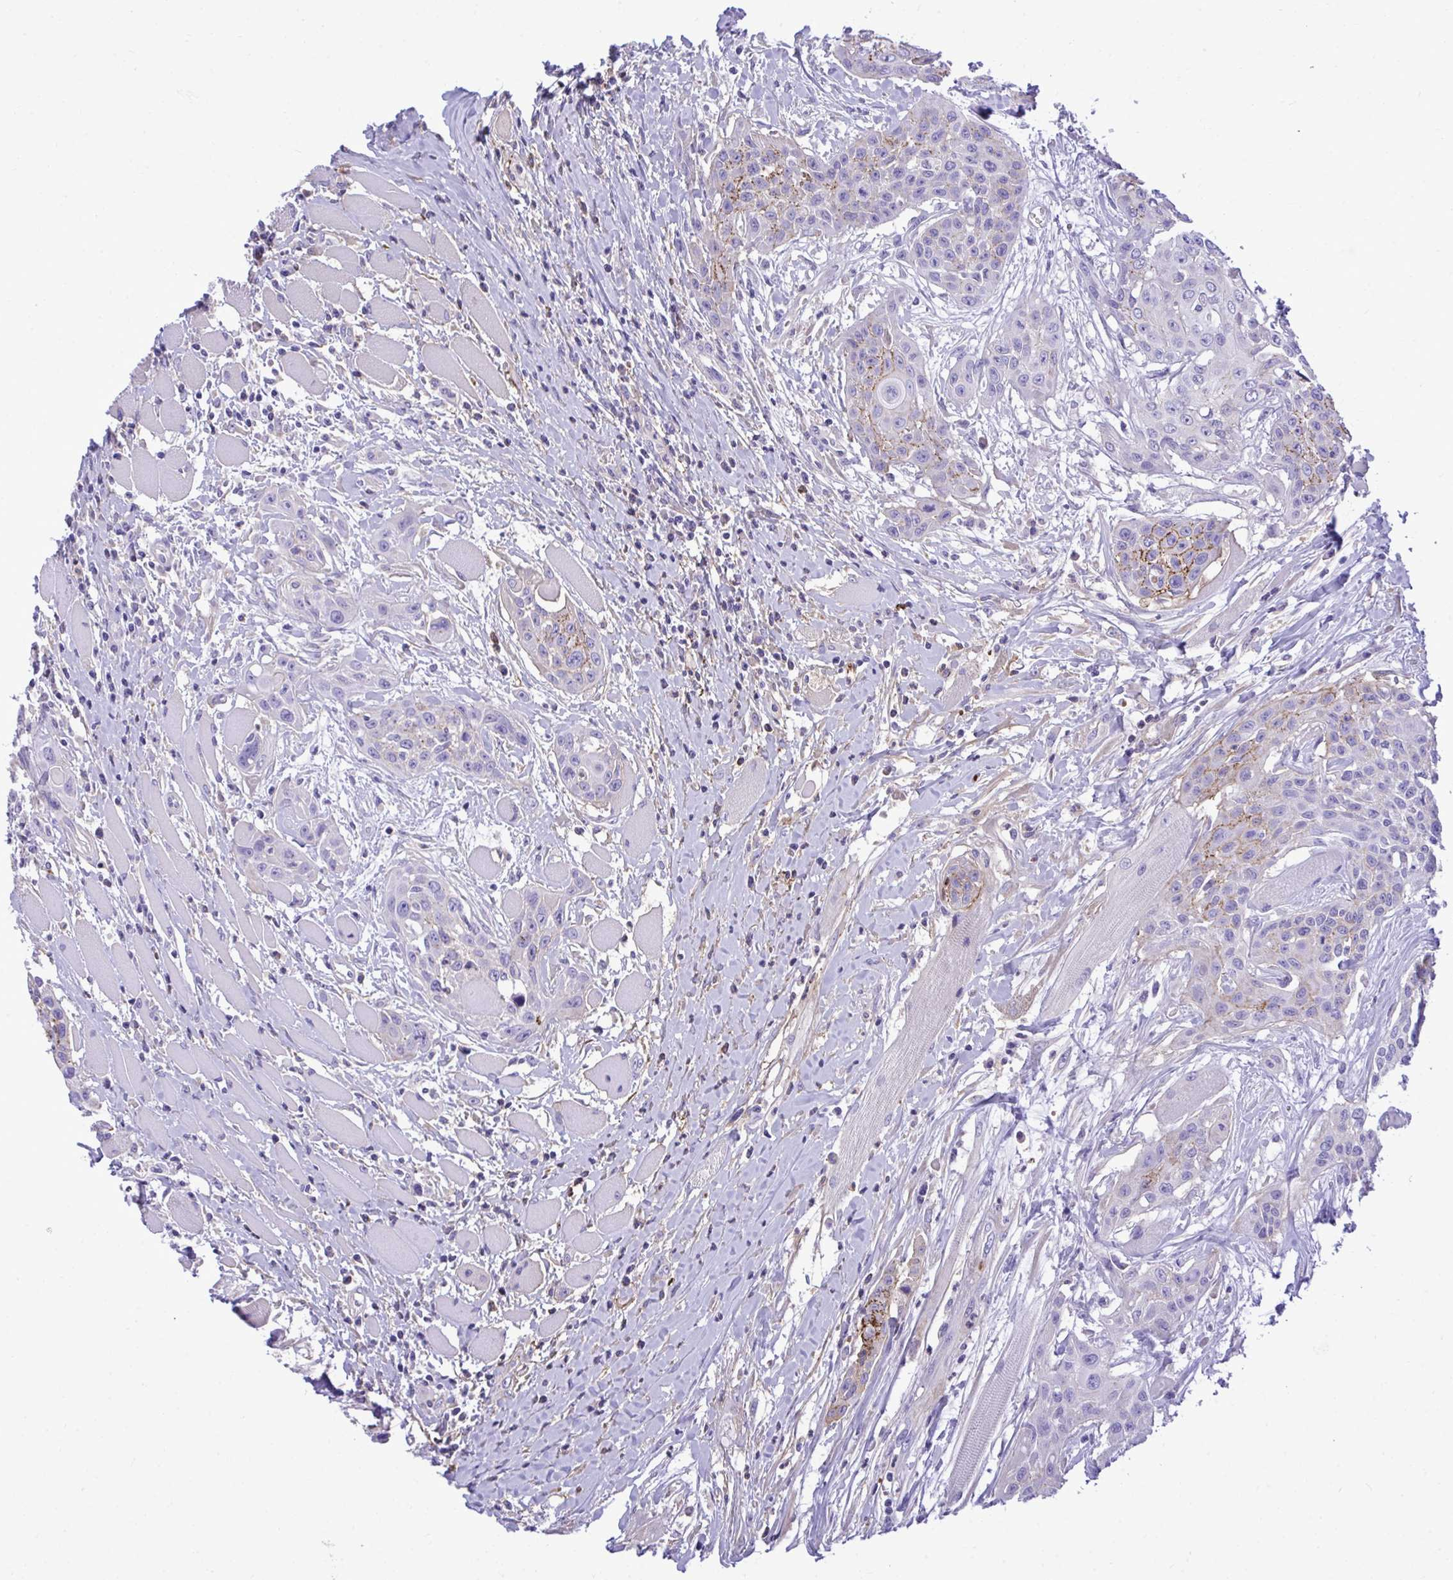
{"staining": {"intensity": "moderate", "quantity": "<25%", "location": "cytoplasmic/membranous"}, "tissue": "head and neck cancer", "cell_type": "Tumor cells", "image_type": "cancer", "snomed": [{"axis": "morphology", "description": "Squamous cell carcinoma, NOS"}, {"axis": "topography", "description": "Head-Neck"}], "caption": "This micrograph demonstrates head and neck cancer stained with immunohistochemistry (IHC) to label a protein in brown. The cytoplasmic/membranous of tumor cells show moderate positivity for the protein. Nuclei are counter-stained blue.", "gene": "HRG", "patient": {"sex": "female", "age": 73}}